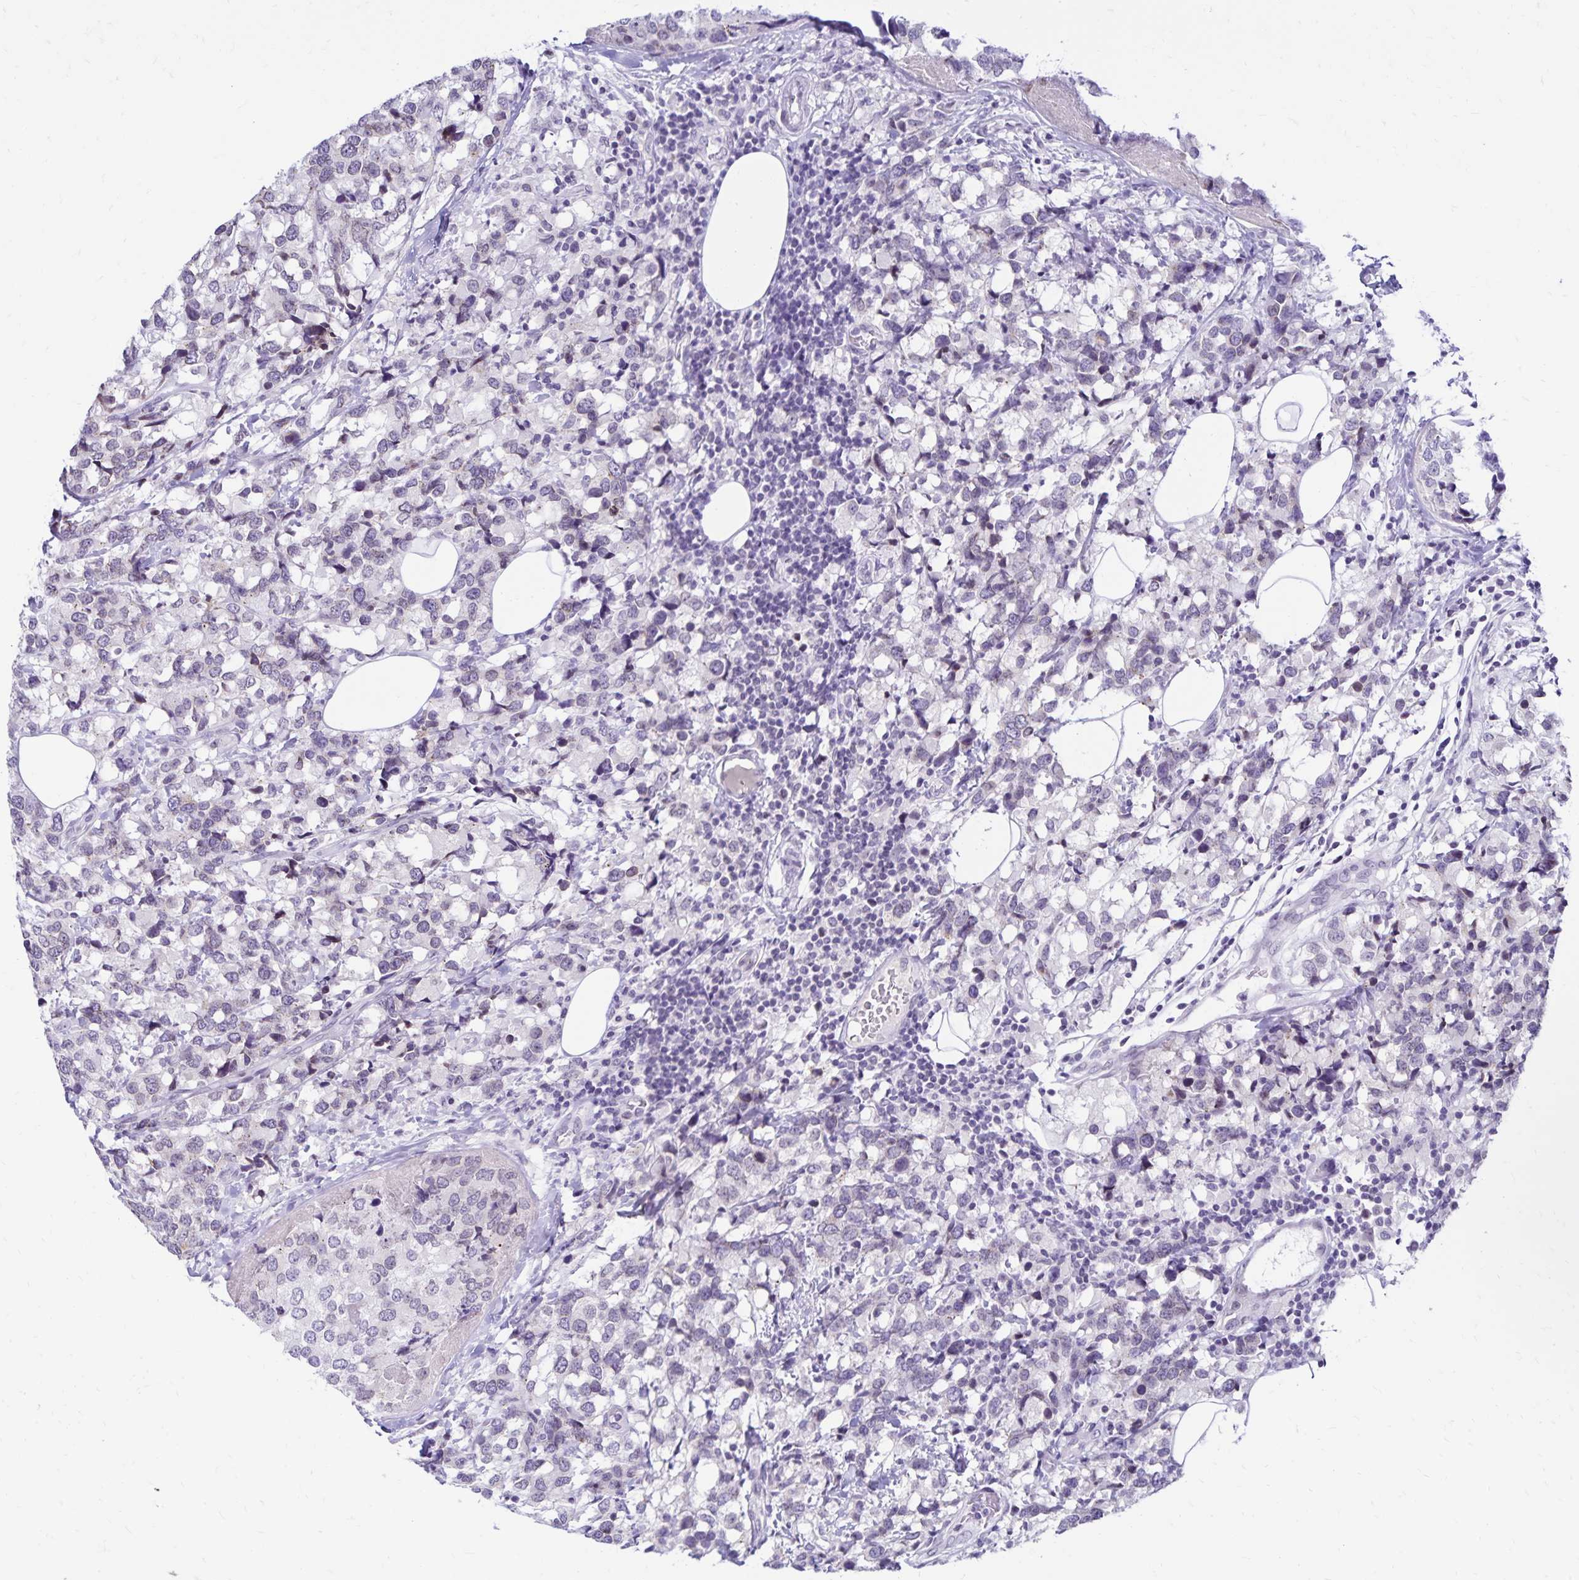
{"staining": {"intensity": "negative", "quantity": "none", "location": "none"}, "tissue": "breast cancer", "cell_type": "Tumor cells", "image_type": "cancer", "snomed": [{"axis": "morphology", "description": "Lobular carcinoma"}, {"axis": "topography", "description": "Breast"}], "caption": "Immunohistochemistry histopathology image of neoplastic tissue: lobular carcinoma (breast) stained with DAB (3,3'-diaminobenzidine) shows no significant protein expression in tumor cells. The staining is performed using DAB (3,3'-diaminobenzidine) brown chromogen with nuclei counter-stained in using hematoxylin.", "gene": "FAM166C", "patient": {"sex": "female", "age": 59}}